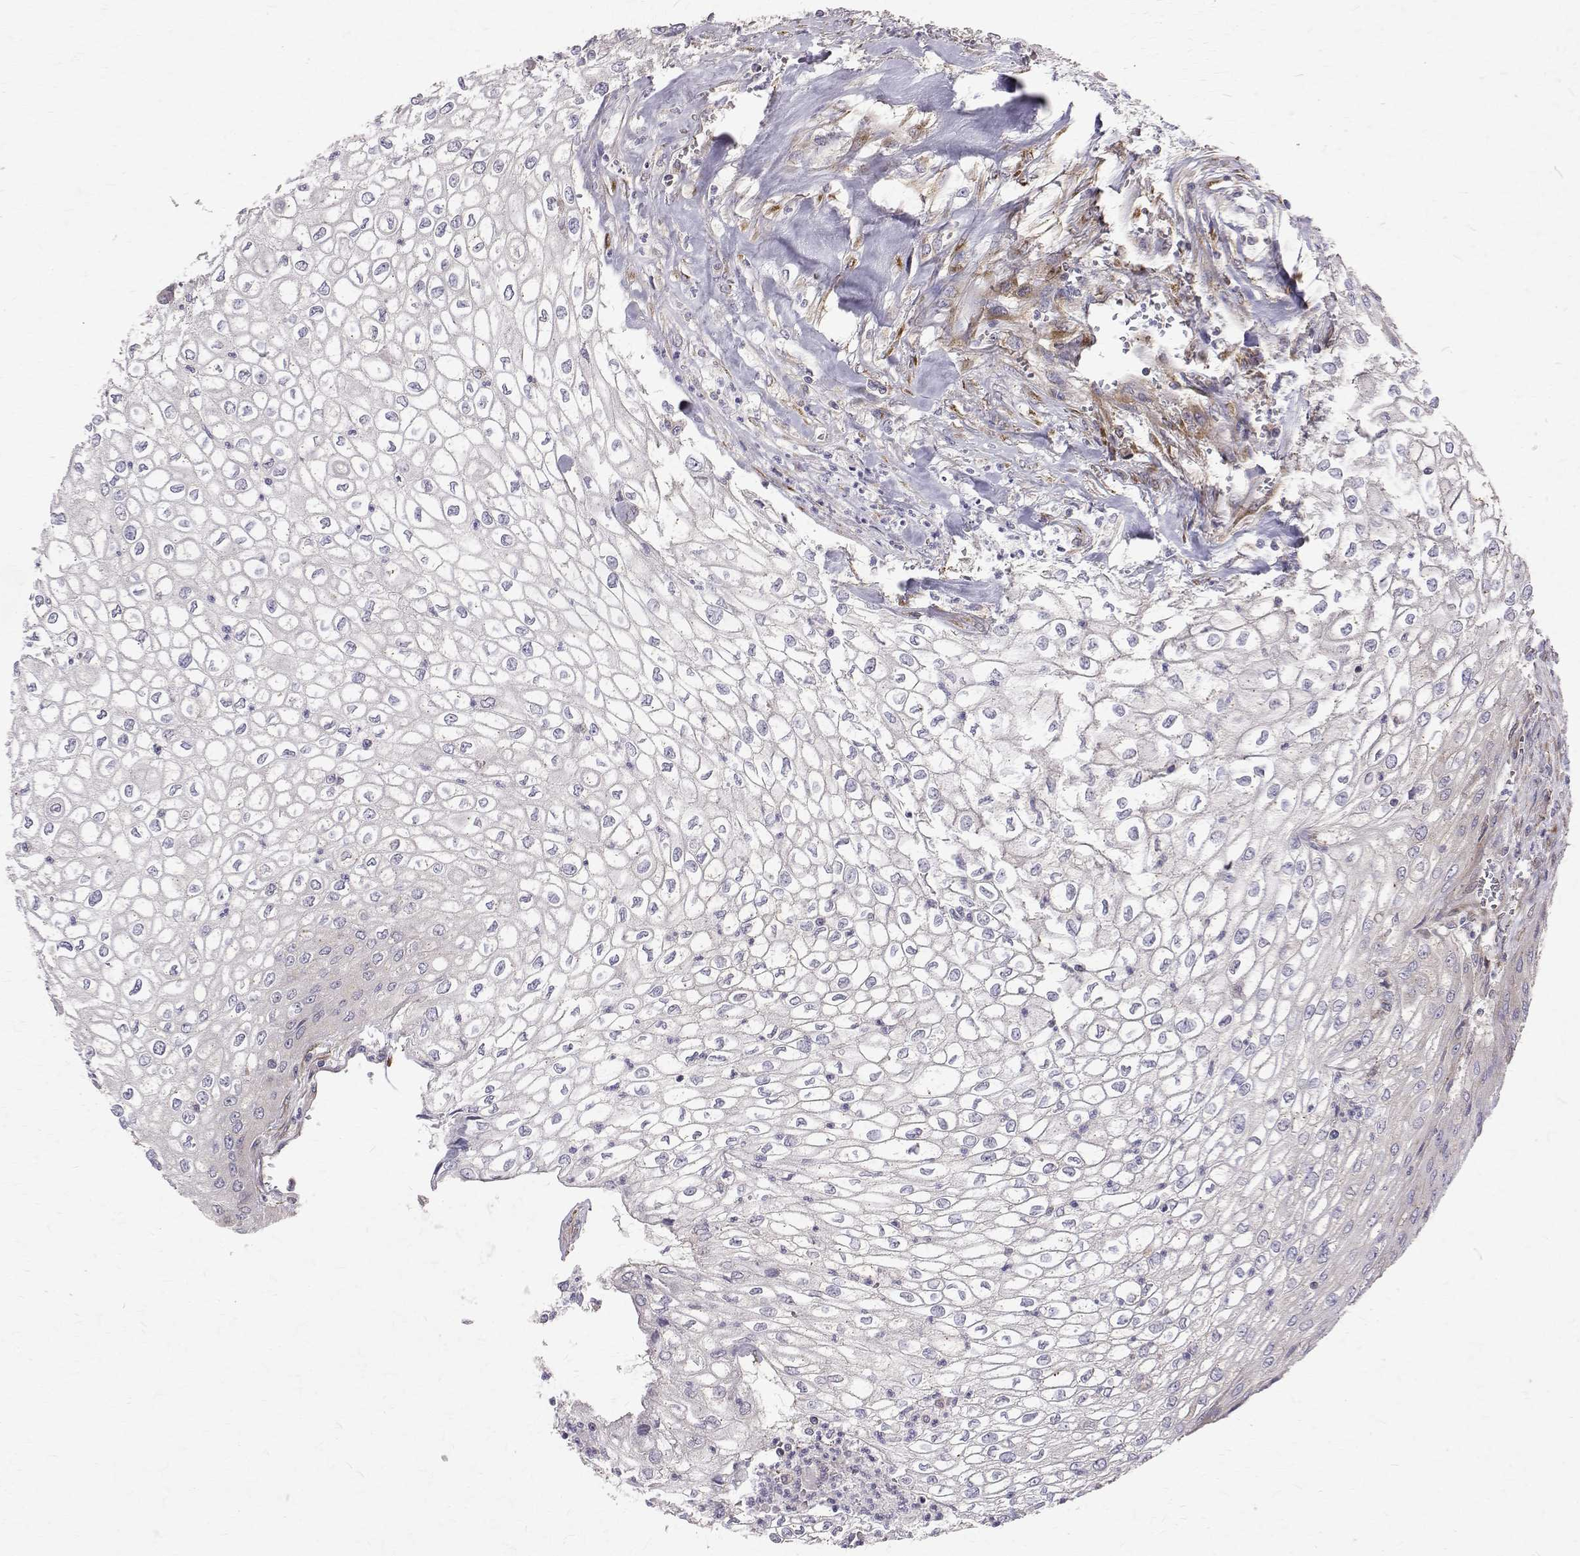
{"staining": {"intensity": "negative", "quantity": "none", "location": "none"}, "tissue": "urothelial cancer", "cell_type": "Tumor cells", "image_type": "cancer", "snomed": [{"axis": "morphology", "description": "Urothelial carcinoma, High grade"}, {"axis": "topography", "description": "Urinary bladder"}], "caption": "Tumor cells are negative for protein expression in human high-grade urothelial carcinoma.", "gene": "ARFGAP1", "patient": {"sex": "male", "age": 62}}